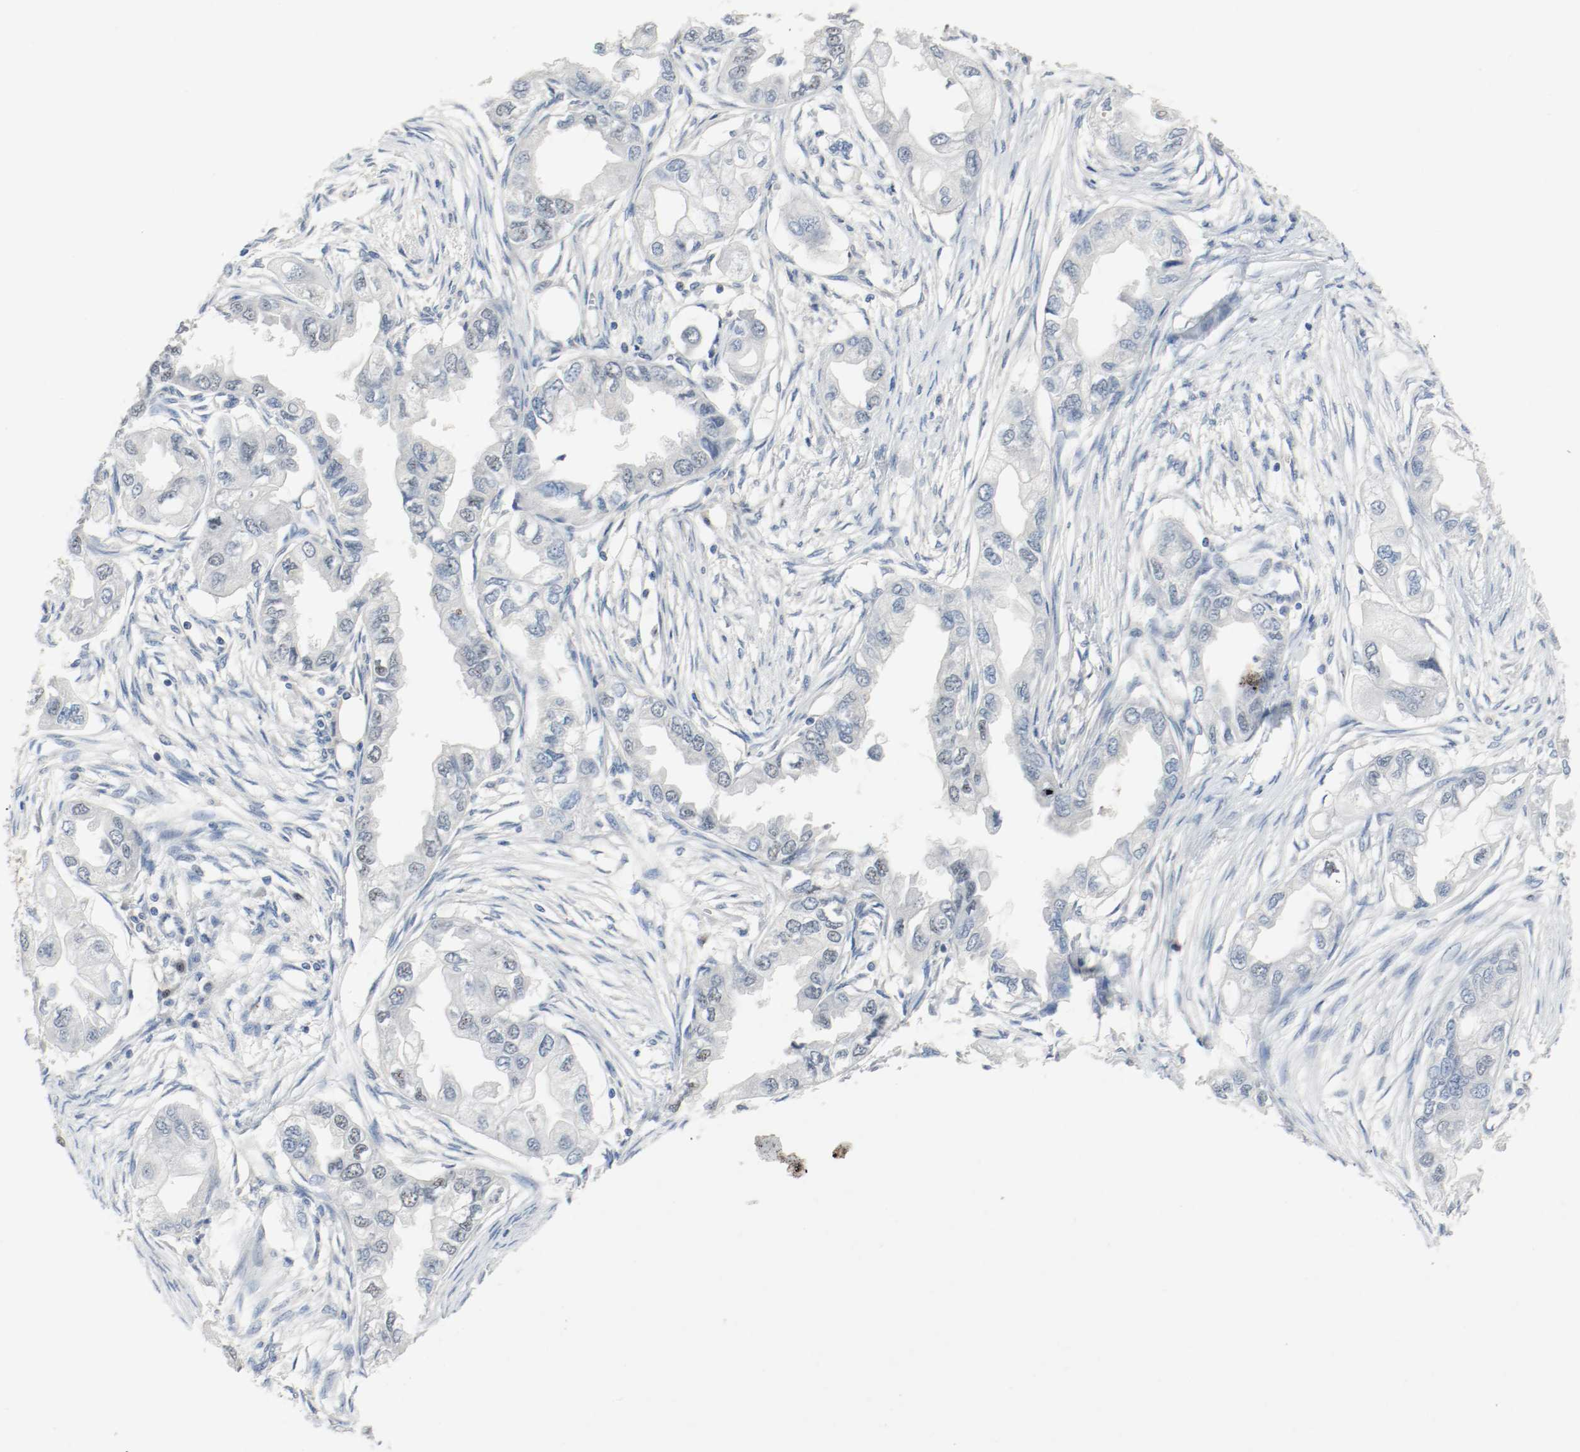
{"staining": {"intensity": "weak", "quantity": "<25%", "location": "nuclear"}, "tissue": "endometrial cancer", "cell_type": "Tumor cells", "image_type": "cancer", "snomed": [{"axis": "morphology", "description": "Adenocarcinoma, NOS"}, {"axis": "topography", "description": "Endometrium"}], "caption": "Tumor cells show no significant protein expression in adenocarcinoma (endometrial).", "gene": "ASH1L", "patient": {"sex": "female", "age": 67}}